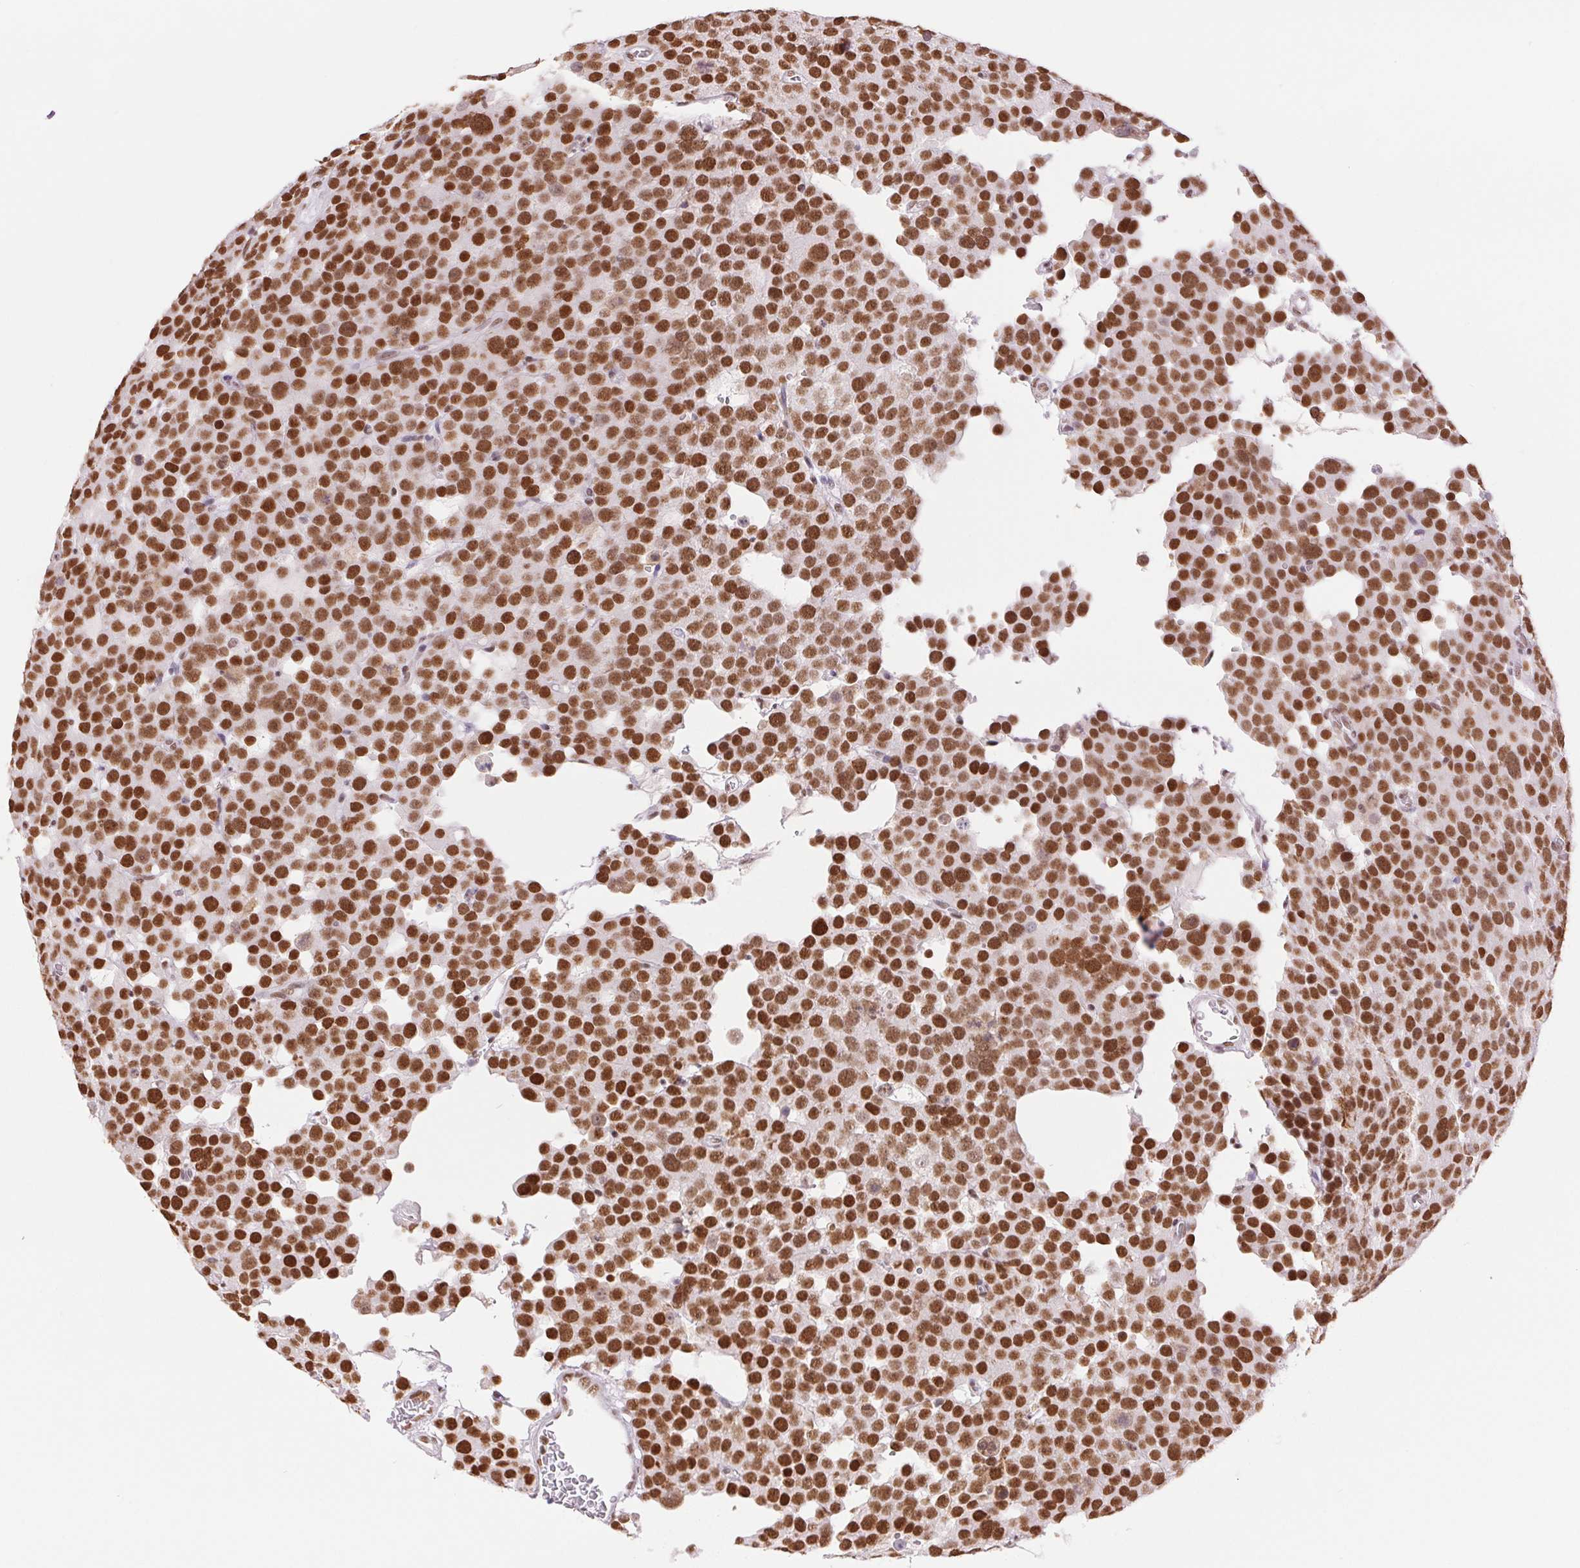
{"staining": {"intensity": "strong", "quantity": ">75%", "location": "nuclear"}, "tissue": "testis cancer", "cell_type": "Tumor cells", "image_type": "cancer", "snomed": [{"axis": "morphology", "description": "Seminoma, NOS"}, {"axis": "topography", "description": "Testis"}], "caption": "Brown immunohistochemical staining in testis cancer reveals strong nuclear positivity in approximately >75% of tumor cells.", "gene": "ZFR2", "patient": {"sex": "male", "age": 71}}